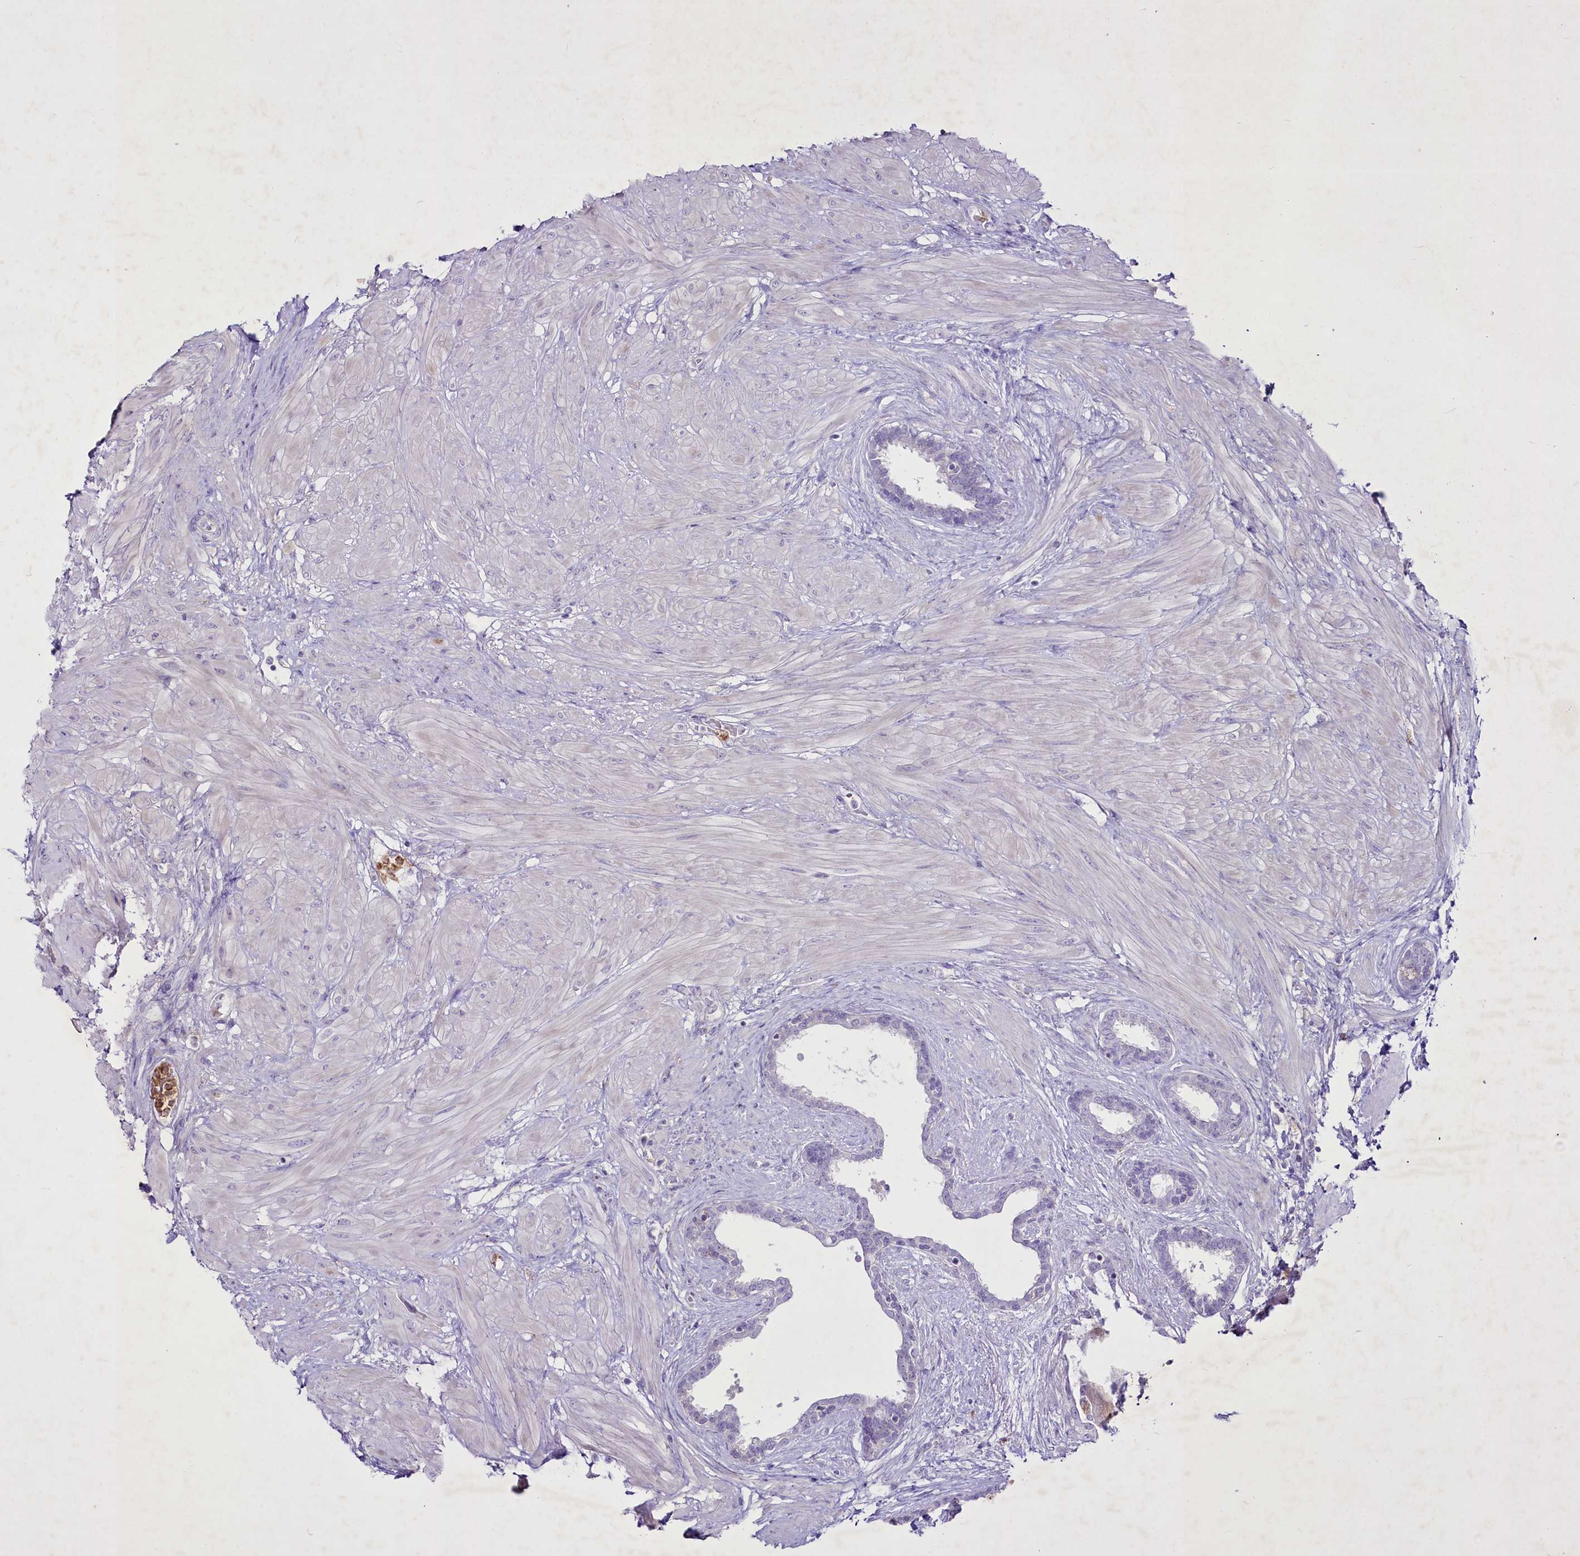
{"staining": {"intensity": "negative", "quantity": "none", "location": "none"}, "tissue": "prostate", "cell_type": "Glandular cells", "image_type": "normal", "snomed": [{"axis": "morphology", "description": "Normal tissue, NOS"}, {"axis": "topography", "description": "Prostate"}], "caption": "An immunohistochemistry image of benign prostate is shown. There is no staining in glandular cells of prostate. (Brightfield microscopy of DAB immunohistochemistry at high magnification).", "gene": "FAM209B", "patient": {"sex": "male", "age": 48}}